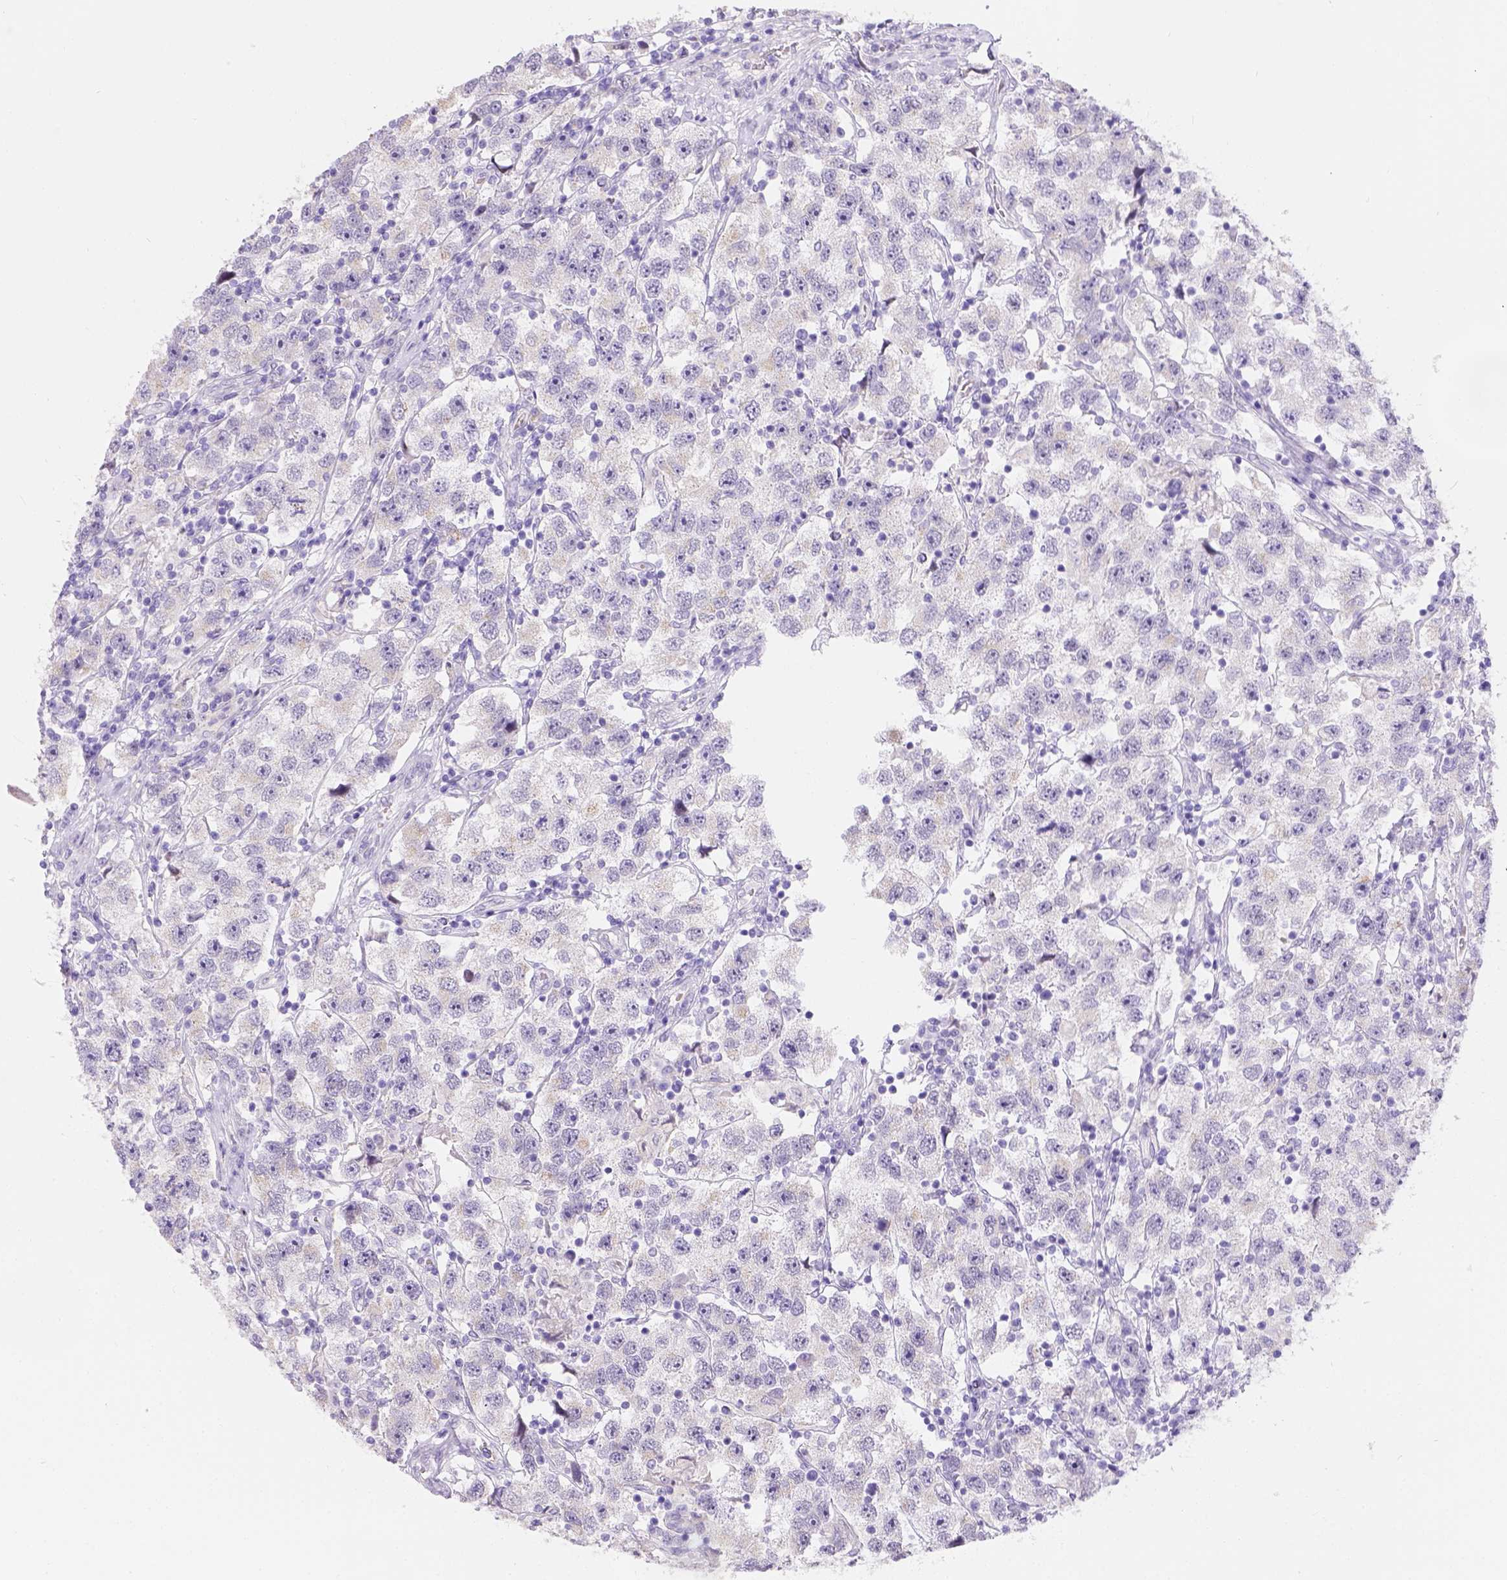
{"staining": {"intensity": "weak", "quantity": ">75%", "location": "cytoplasmic/membranous"}, "tissue": "testis cancer", "cell_type": "Tumor cells", "image_type": "cancer", "snomed": [{"axis": "morphology", "description": "Seminoma, NOS"}, {"axis": "topography", "description": "Testis"}], "caption": "IHC photomicrograph of testis seminoma stained for a protein (brown), which exhibits low levels of weak cytoplasmic/membranous expression in approximately >75% of tumor cells.", "gene": "PHF7", "patient": {"sex": "male", "age": 26}}